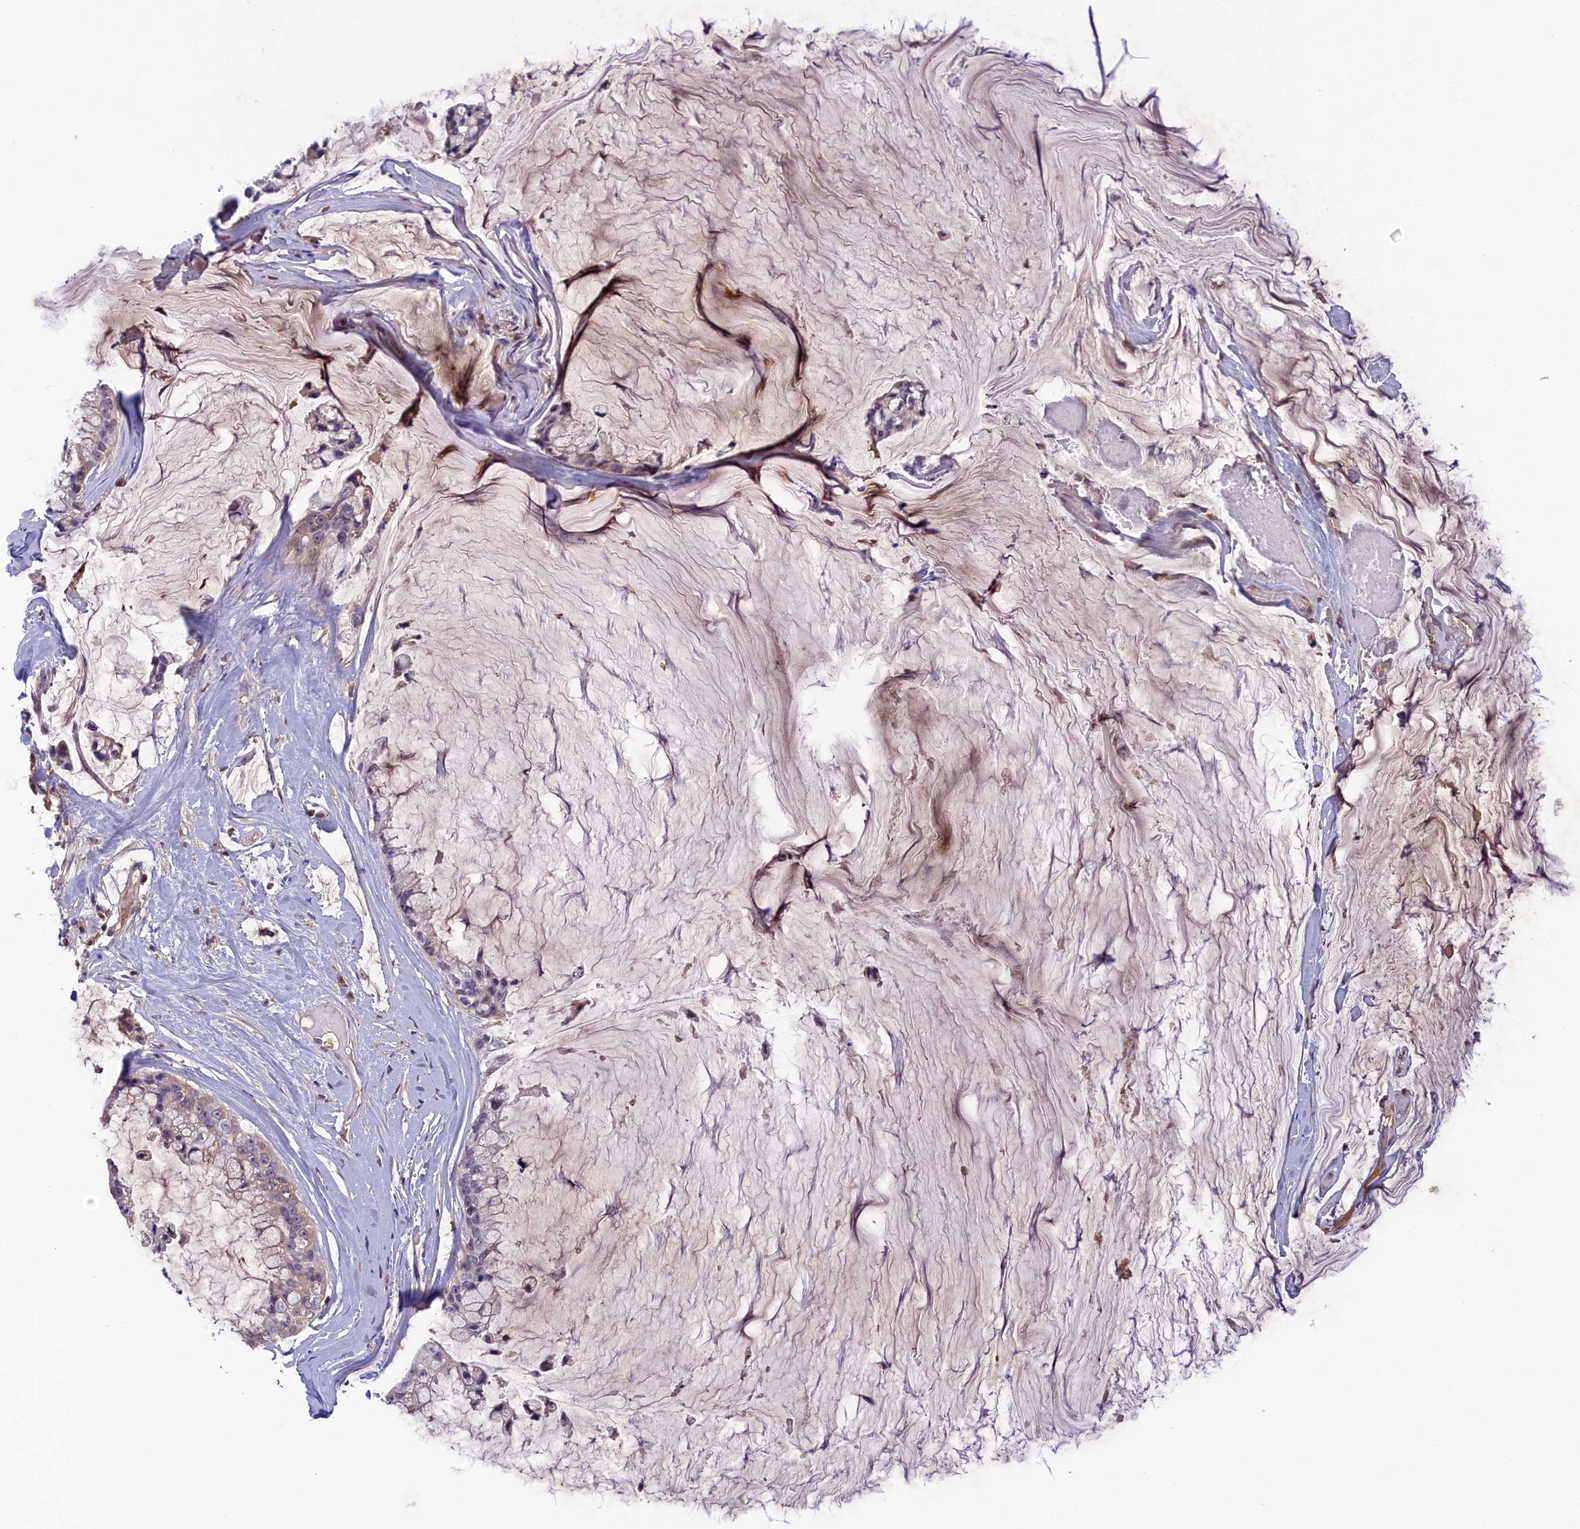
{"staining": {"intensity": "negative", "quantity": "none", "location": "none"}, "tissue": "ovarian cancer", "cell_type": "Tumor cells", "image_type": "cancer", "snomed": [{"axis": "morphology", "description": "Cystadenocarcinoma, mucinous, NOS"}, {"axis": "topography", "description": "Ovary"}], "caption": "Immunohistochemistry (IHC) micrograph of human ovarian cancer (mucinous cystadenocarcinoma) stained for a protein (brown), which displays no staining in tumor cells.", "gene": "STYX", "patient": {"sex": "female", "age": 39}}